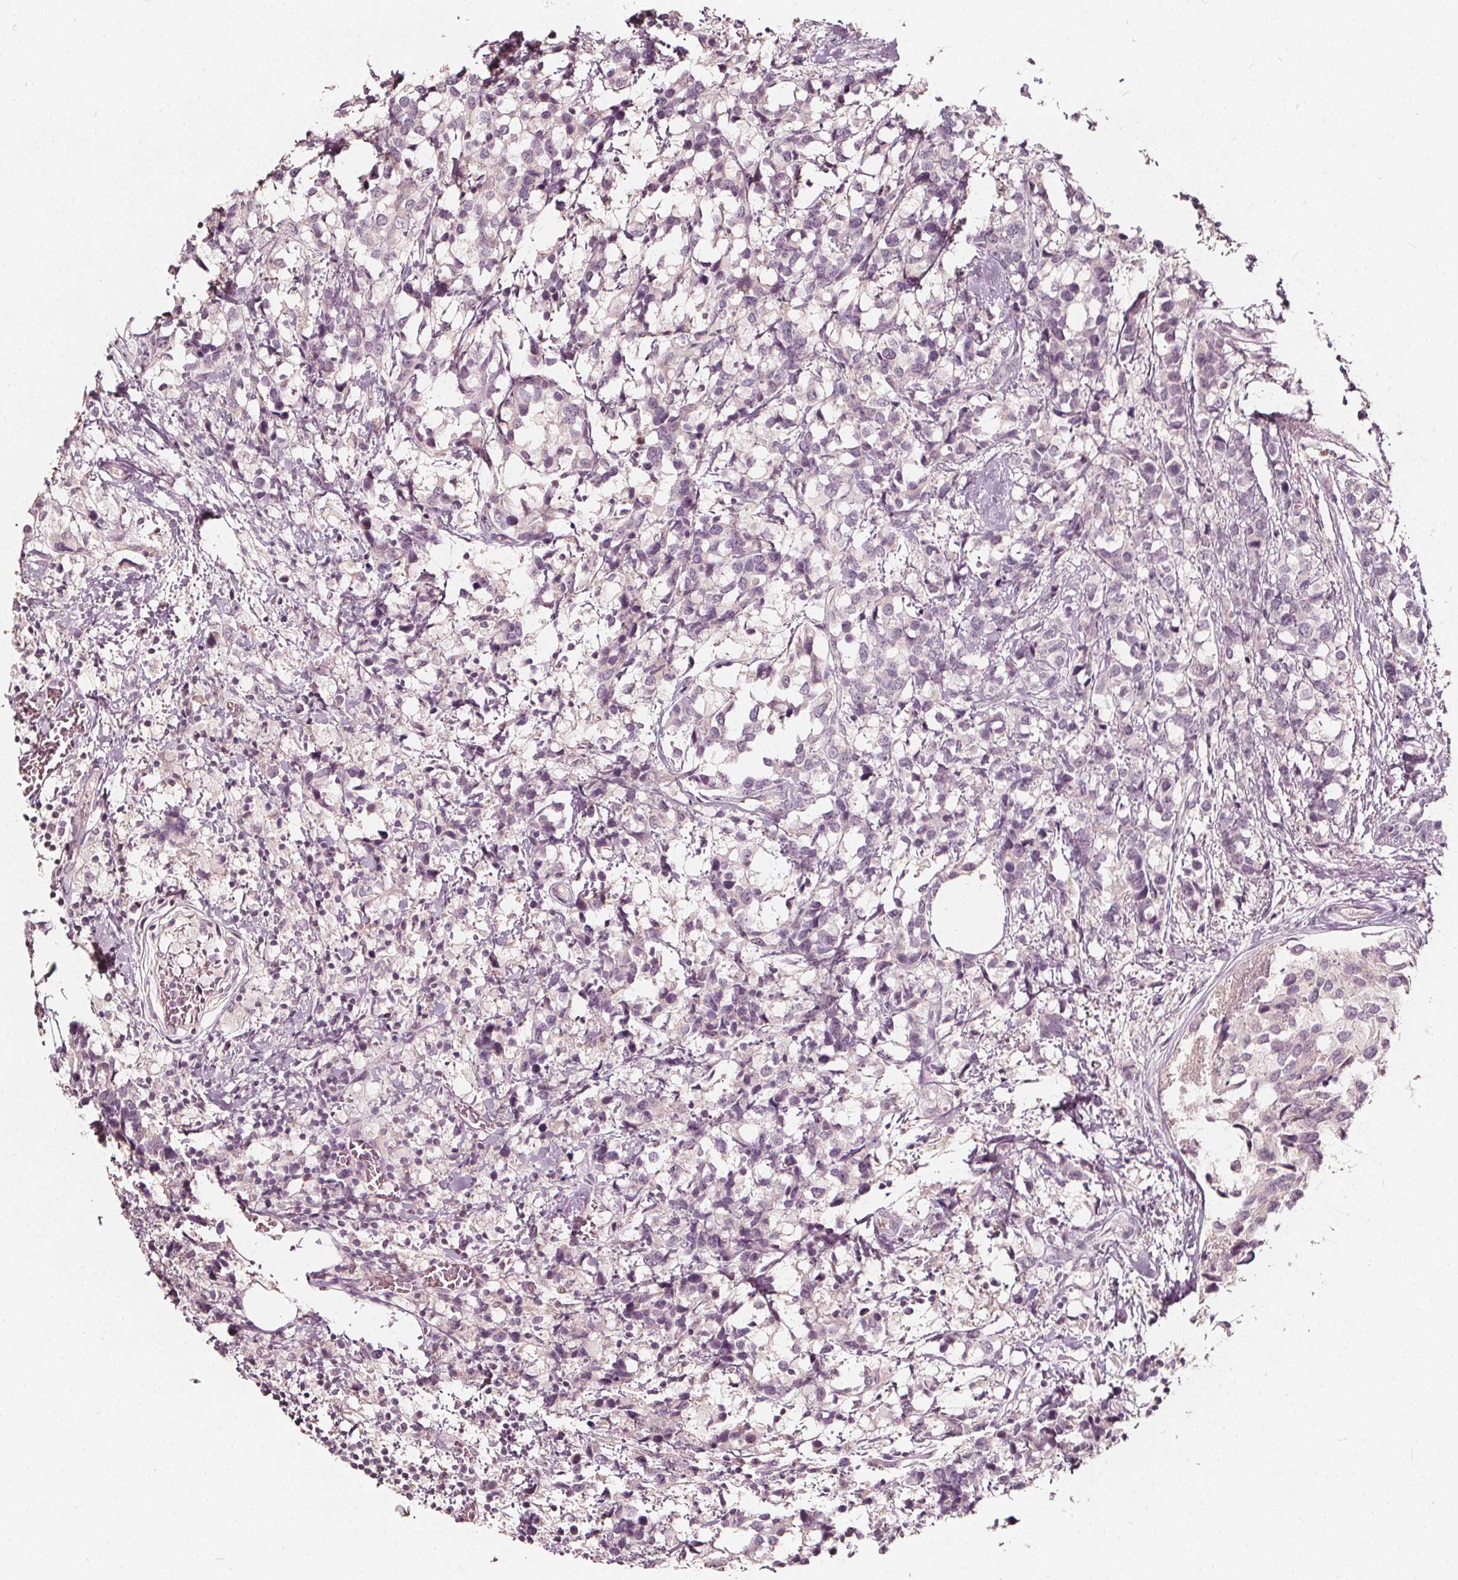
{"staining": {"intensity": "negative", "quantity": "none", "location": "none"}, "tissue": "breast cancer", "cell_type": "Tumor cells", "image_type": "cancer", "snomed": [{"axis": "morphology", "description": "Lobular carcinoma"}, {"axis": "topography", "description": "Breast"}], "caption": "Human breast lobular carcinoma stained for a protein using immunohistochemistry (IHC) reveals no expression in tumor cells.", "gene": "NPC1L1", "patient": {"sex": "female", "age": 59}}